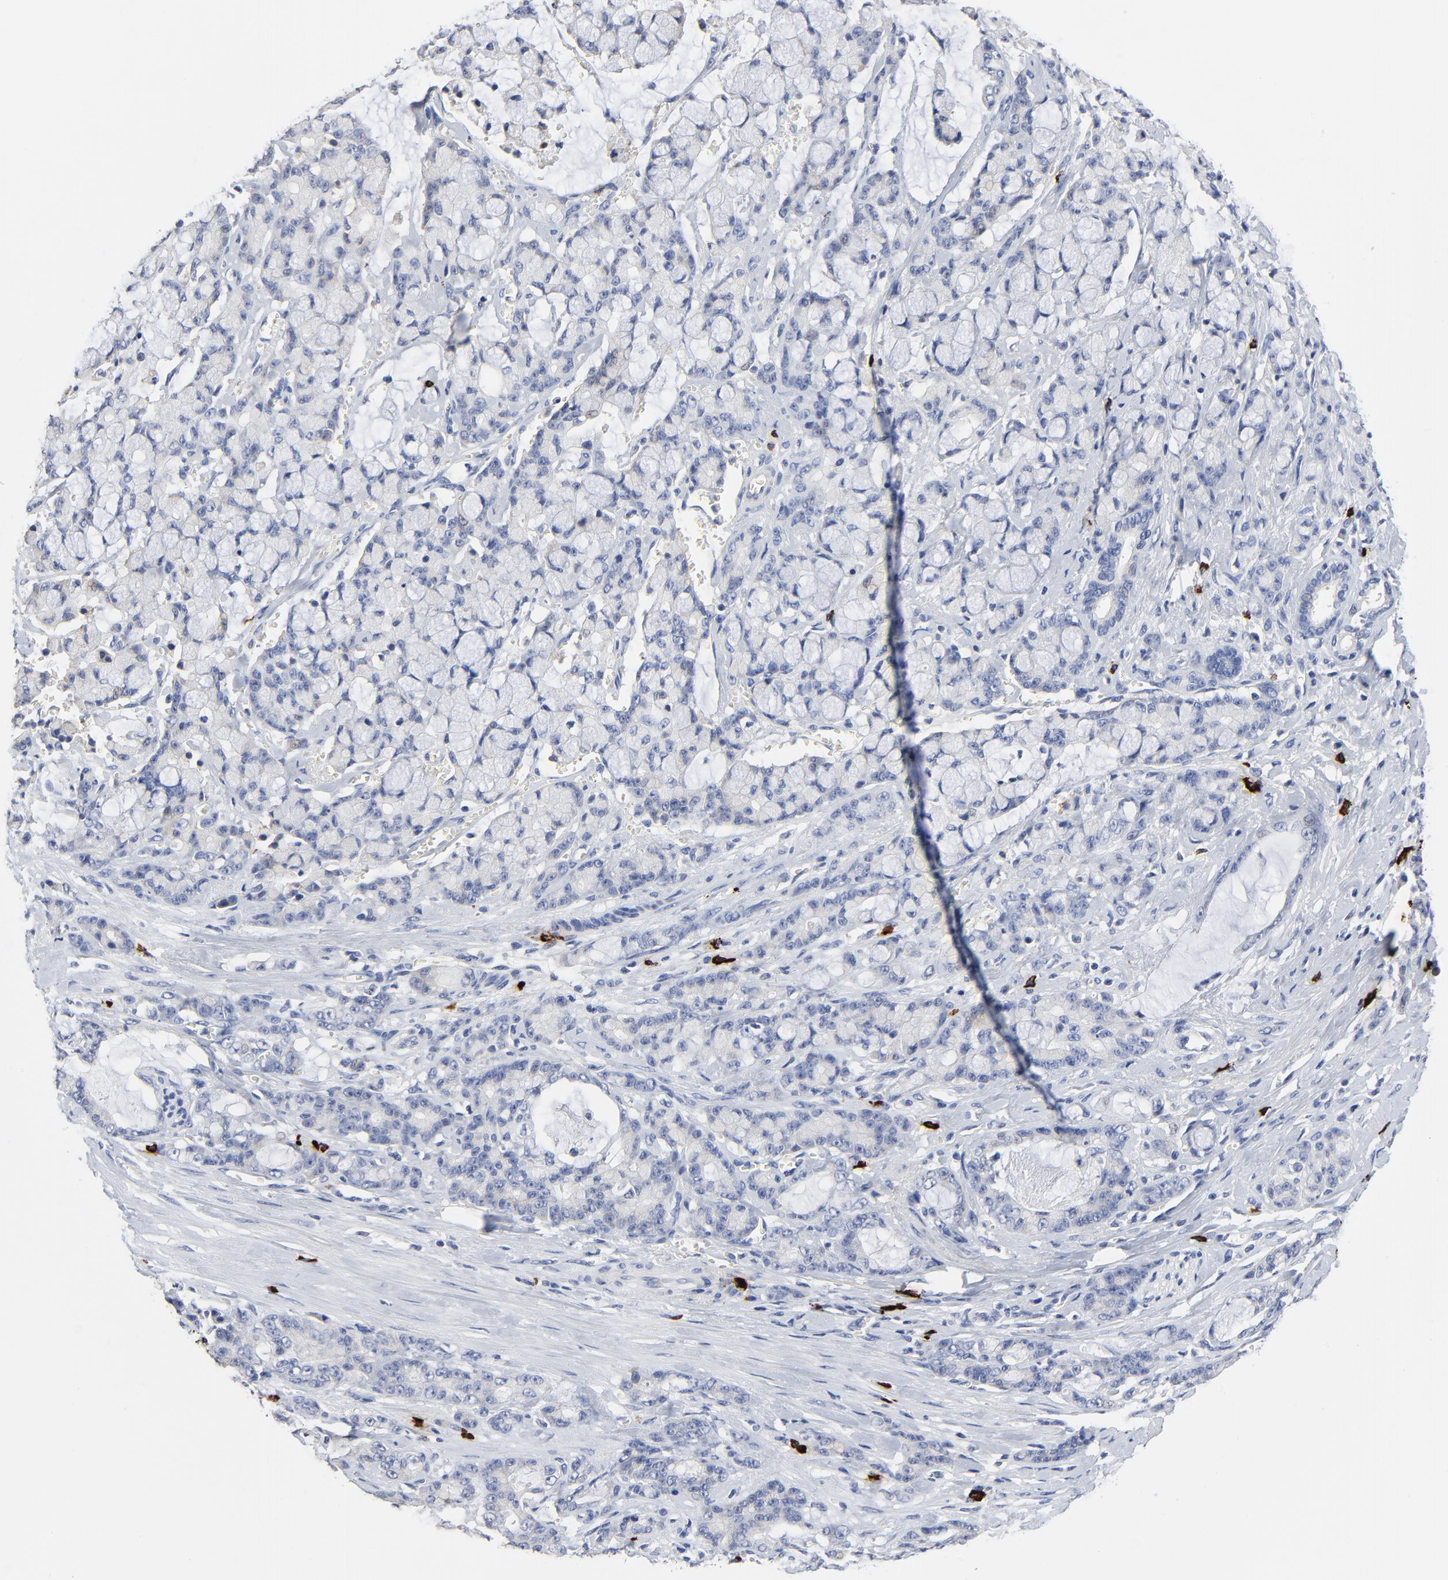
{"staining": {"intensity": "negative", "quantity": "none", "location": "none"}, "tissue": "pancreatic cancer", "cell_type": "Tumor cells", "image_type": "cancer", "snomed": [{"axis": "morphology", "description": "Adenocarcinoma, NOS"}, {"axis": "topography", "description": "Pancreas"}], "caption": "This is an immunohistochemistry histopathology image of pancreatic cancer (adenocarcinoma). There is no expression in tumor cells.", "gene": "FBXL5", "patient": {"sex": "female", "age": 73}}